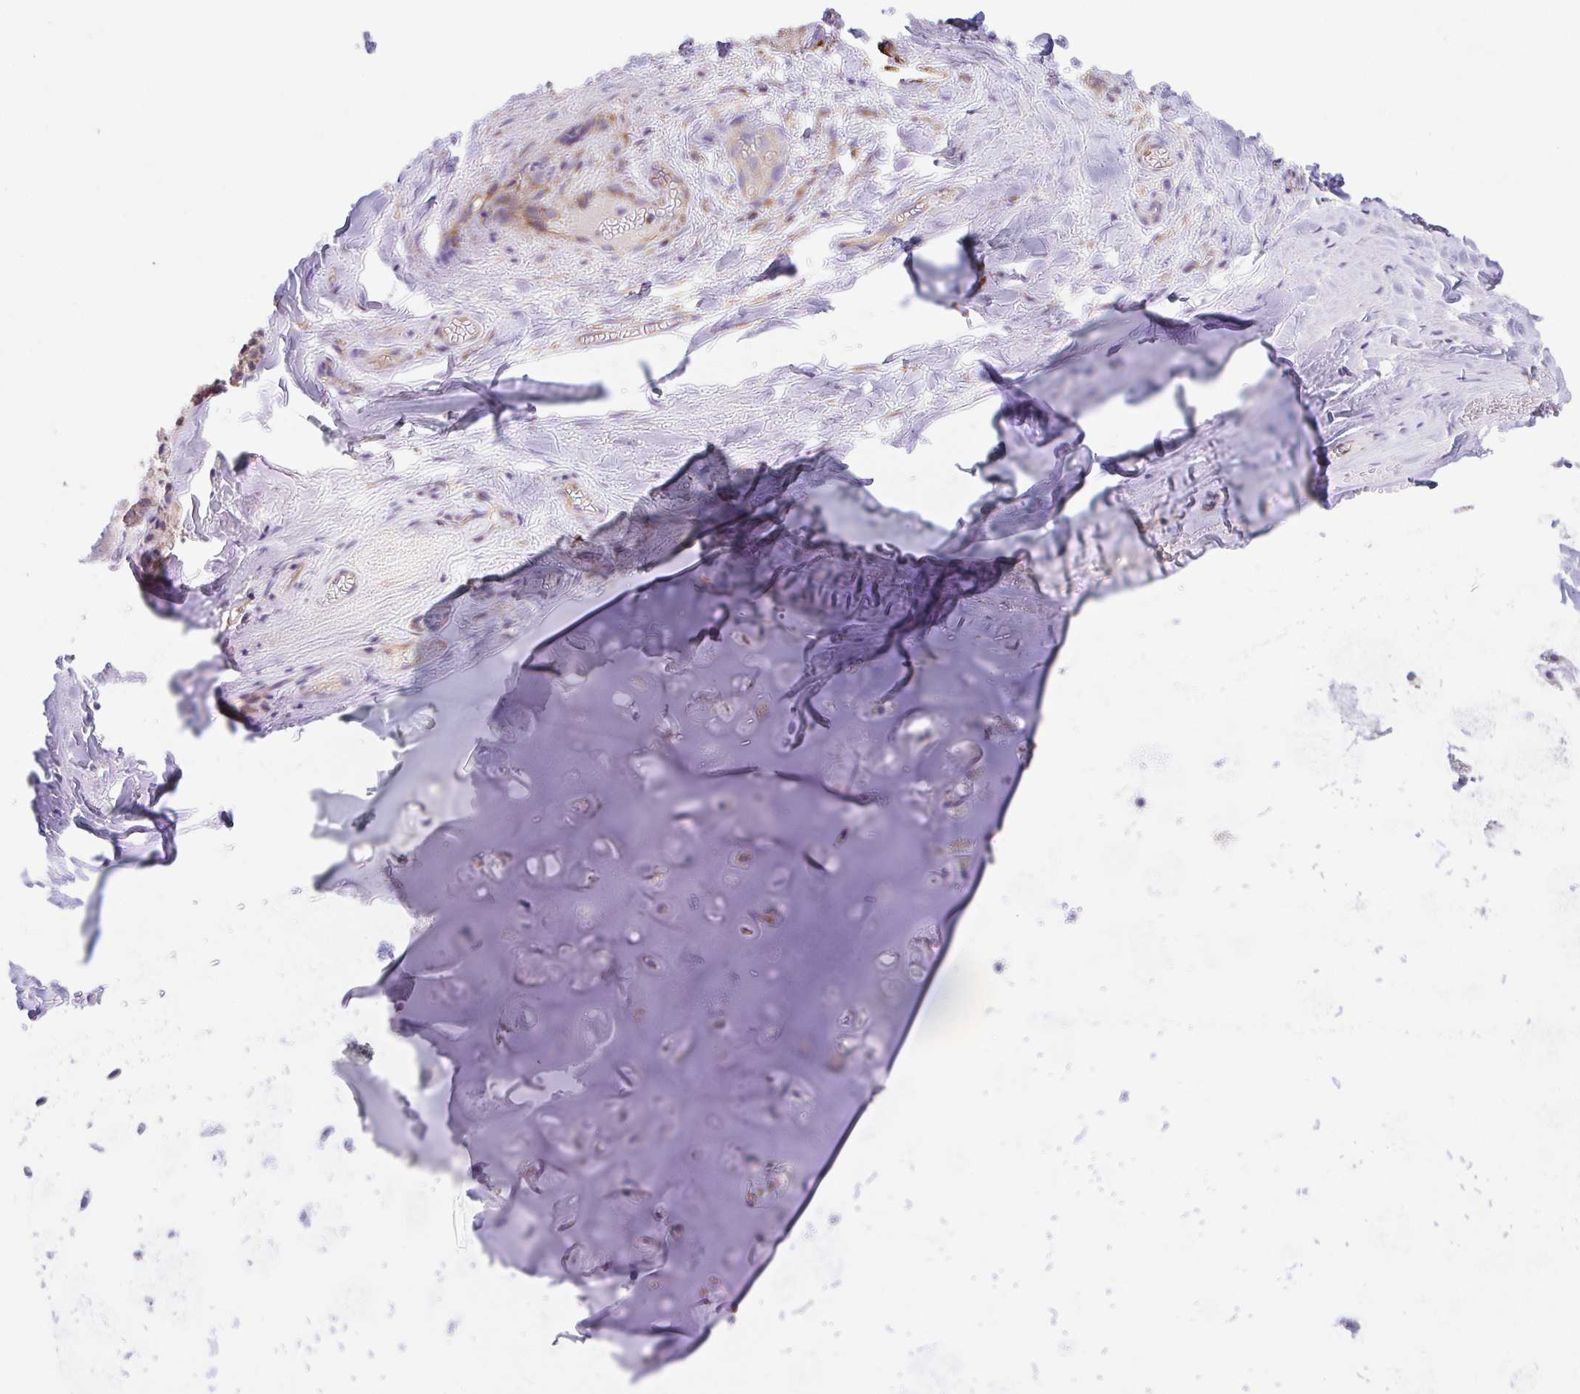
{"staining": {"intensity": "weak", "quantity": "<25%", "location": "cytoplasmic/membranous"}, "tissue": "soft tissue", "cell_type": "Chondrocytes", "image_type": "normal", "snomed": [{"axis": "morphology", "description": "Normal tissue, NOS"}, {"axis": "topography", "description": "Cartilage tissue"}, {"axis": "topography", "description": "Nasopharynx"}, {"axis": "topography", "description": "Thyroid gland"}], "caption": "A high-resolution histopathology image shows IHC staining of unremarkable soft tissue, which displays no significant positivity in chondrocytes. The staining is performed using DAB (3,3'-diaminobenzidine) brown chromogen with nuclei counter-stained in using hematoxylin.", "gene": "GINM1", "patient": {"sex": "male", "age": 63}}